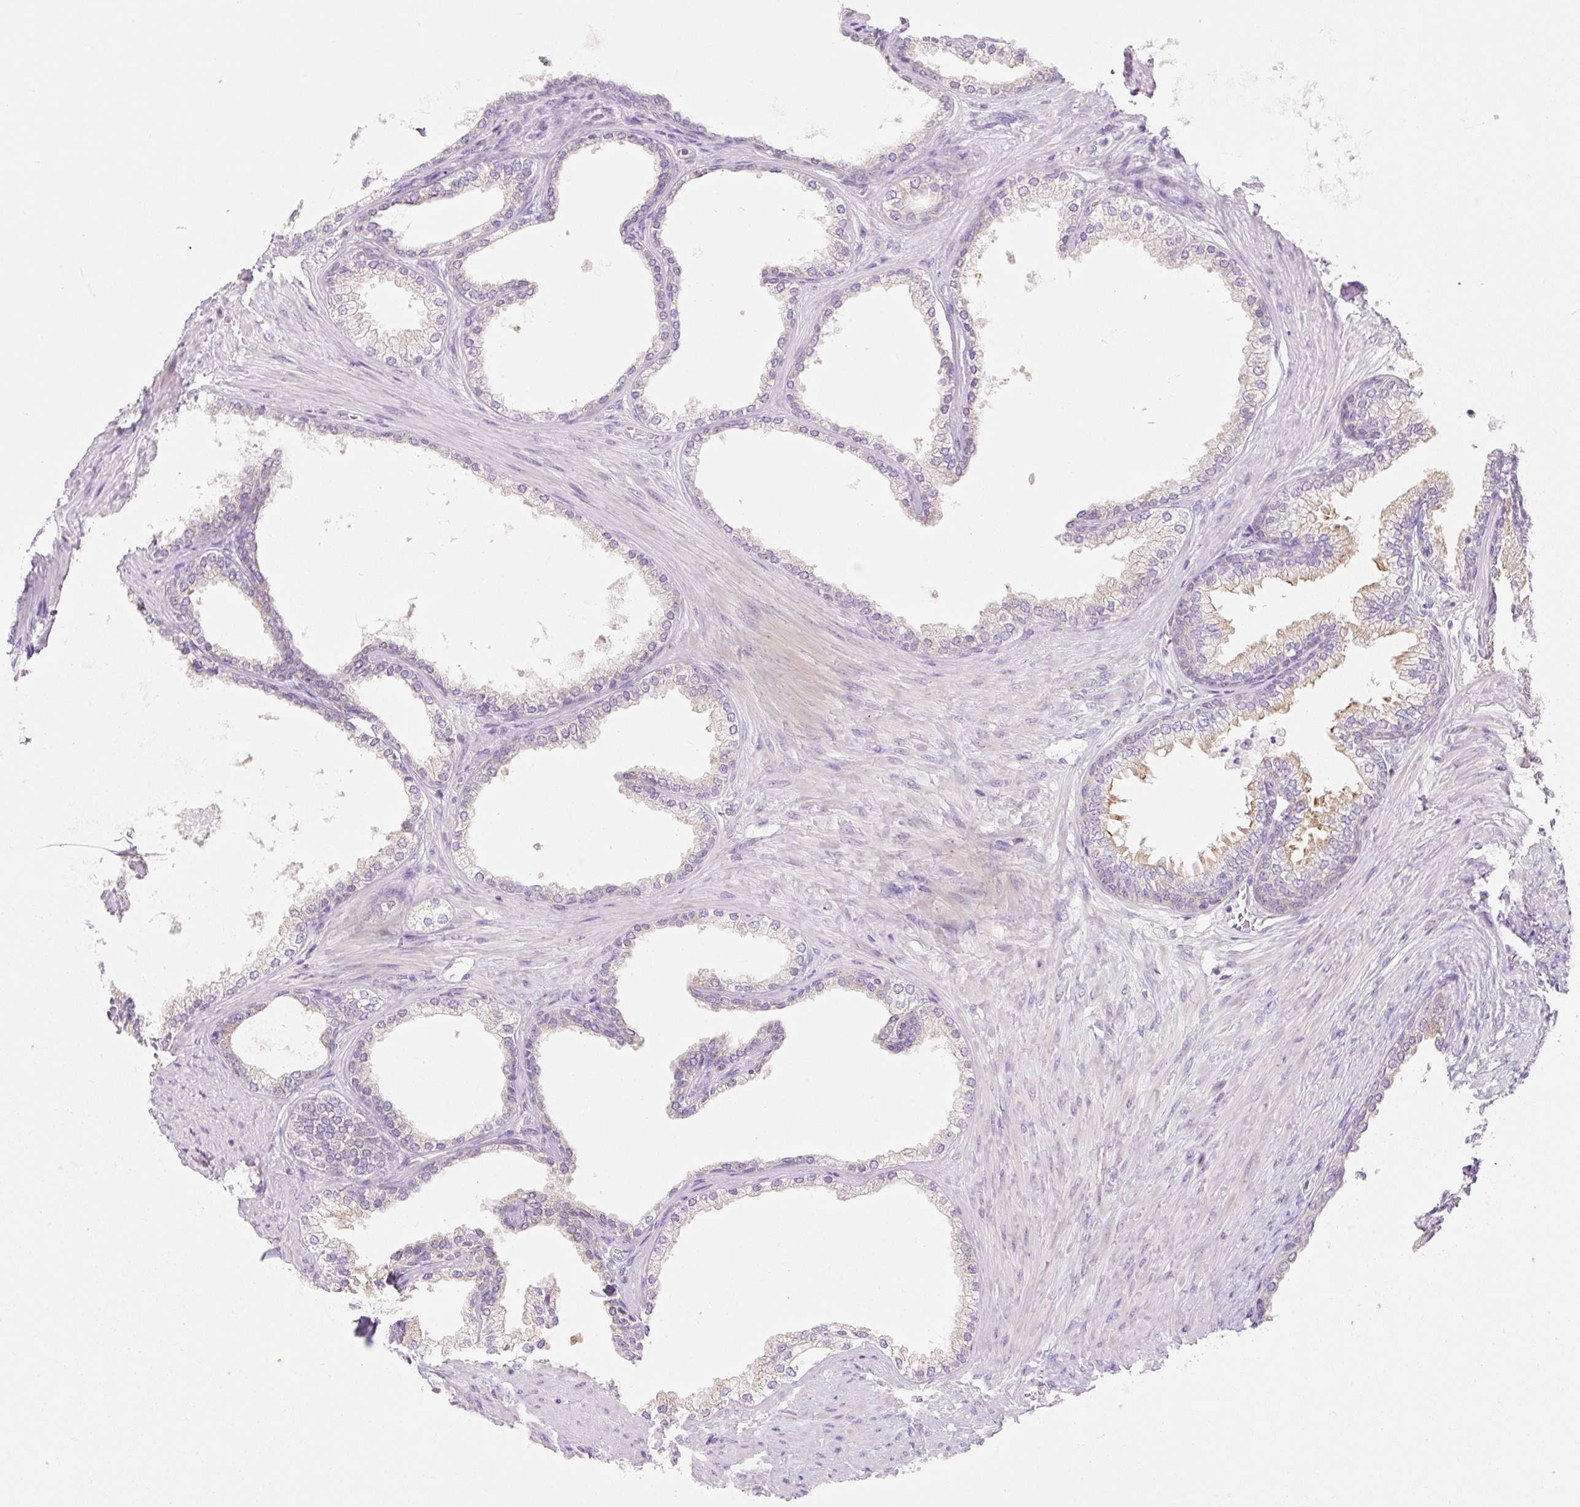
{"staining": {"intensity": "moderate", "quantity": "25%-75%", "location": "cytoplasmic/membranous"}, "tissue": "prostate", "cell_type": "Glandular cells", "image_type": "normal", "snomed": [{"axis": "morphology", "description": "Normal tissue, NOS"}, {"axis": "topography", "description": "Prostate"}], "caption": "Immunohistochemical staining of normal human prostate shows medium levels of moderate cytoplasmic/membranous positivity in about 25%-75% of glandular cells.", "gene": "FOCAD", "patient": {"sex": "male", "age": 76}}